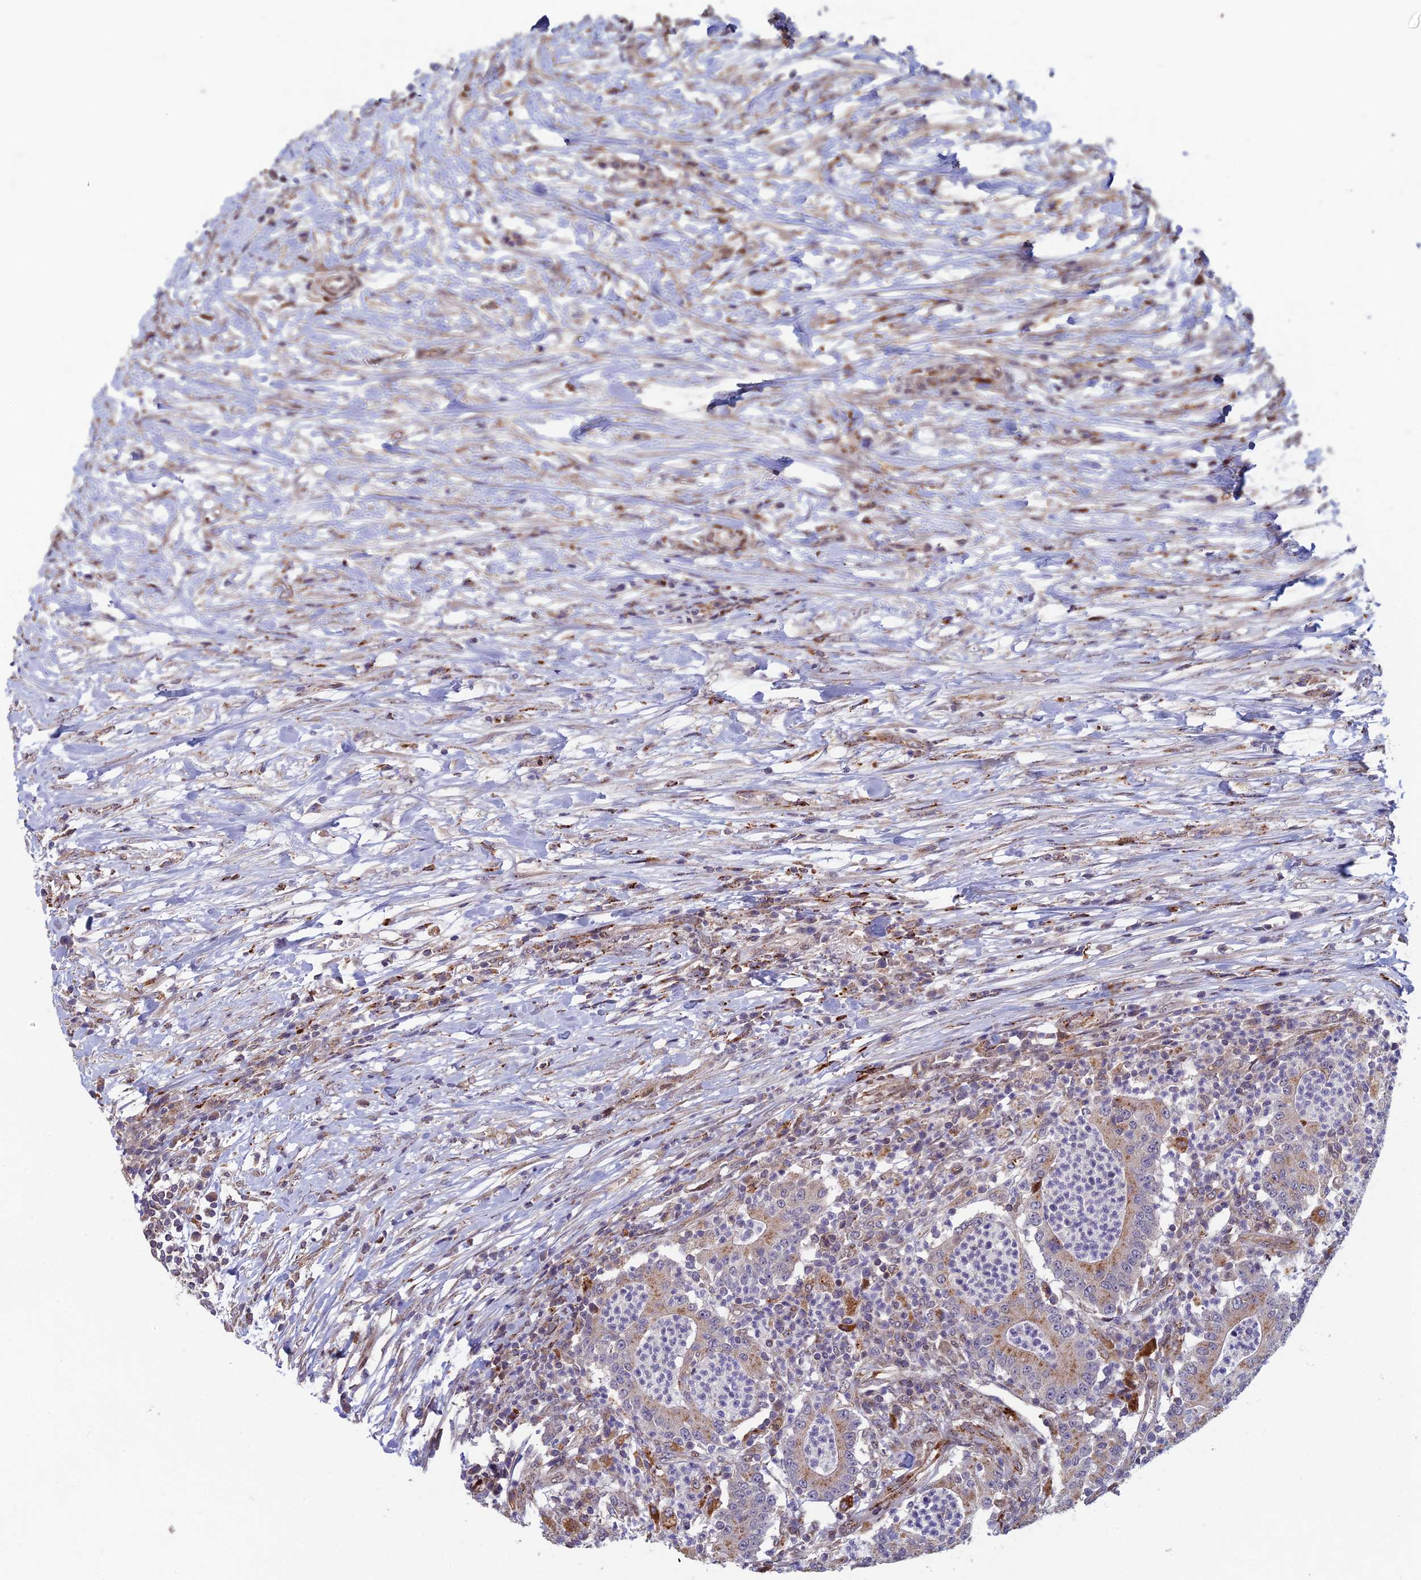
{"staining": {"intensity": "moderate", "quantity": ">75%", "location": "cytoplasmic/membranous"}, "tissue": "colorectal cancer", "cell_type": "Tumor cells", "image_type": "cancer", "snomed": [{"axis": "morphology", "description": "Adenocarcinoma, NOS"}, {"axis": "topography", "description": "Colon"}], "caption": "Immunohistochemistry of human adenocarcinoma (colorectal) displays medium levels of moderate cytoplasmic/membranous expression in approximately >75% of tumor cells.", "gene": "FOXS1", "patient": {"sex": "male", "age": 83}}